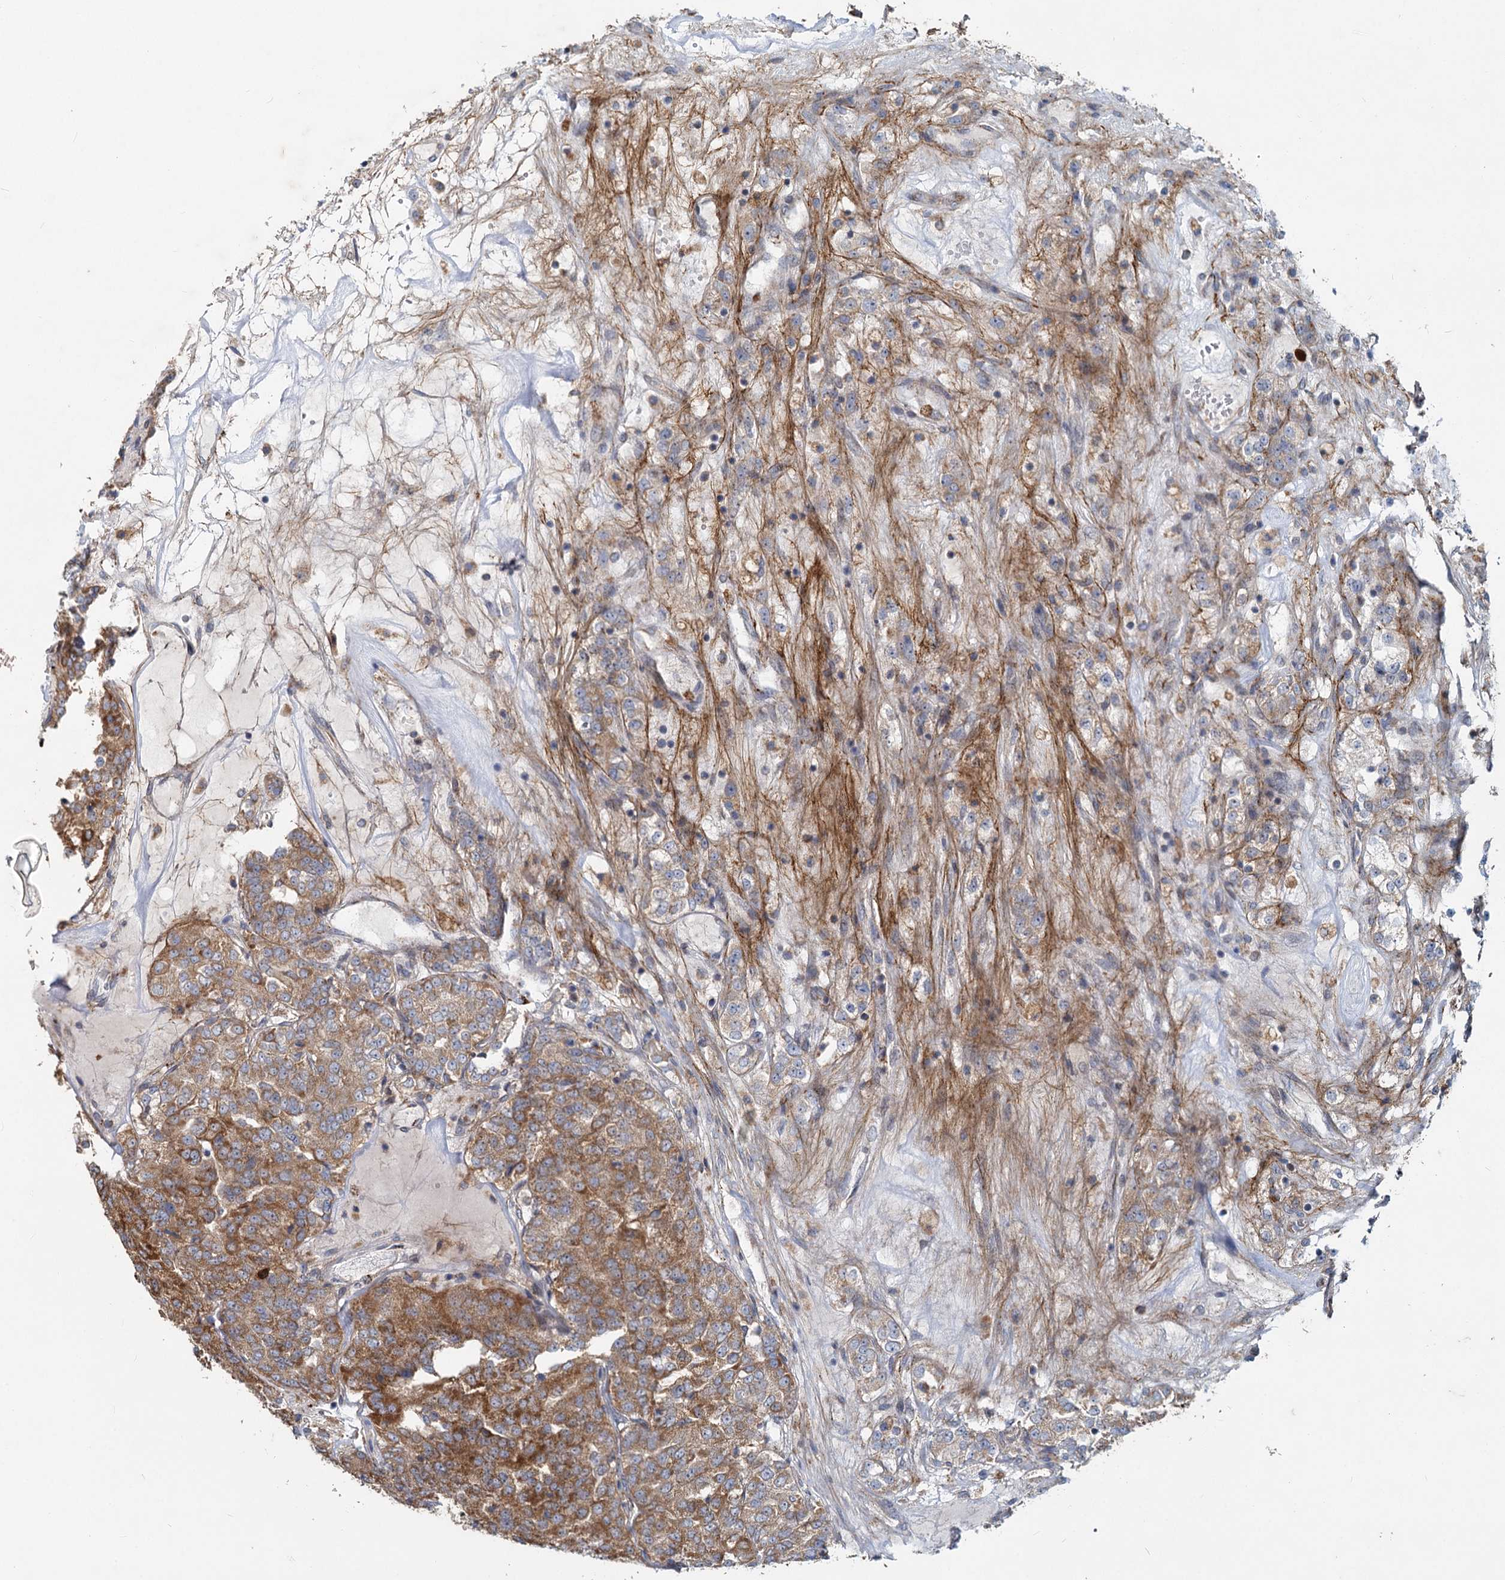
{"staining": {"intensity": "moderate", "quantity": ">75%", "location": "cytoplasmic/membranous"}, "tissue": "renal cancer", "cell_type": "Tumor cells", "image_type": "cancer", "snomed": [{"axis": "morphology", "description": "Adenocarcinoma, NOS"}, {"axis": "topography", "description": "Kidney"}], "caption": "Tumor cells demonstrate medium levels of moderate cytoplasmic/membranous positivity in approximately >75% of cells in human renal cancer (adenocarcinoma).", "gene": "ADCY2", "patient": {"sex": "female", "age": 63}}